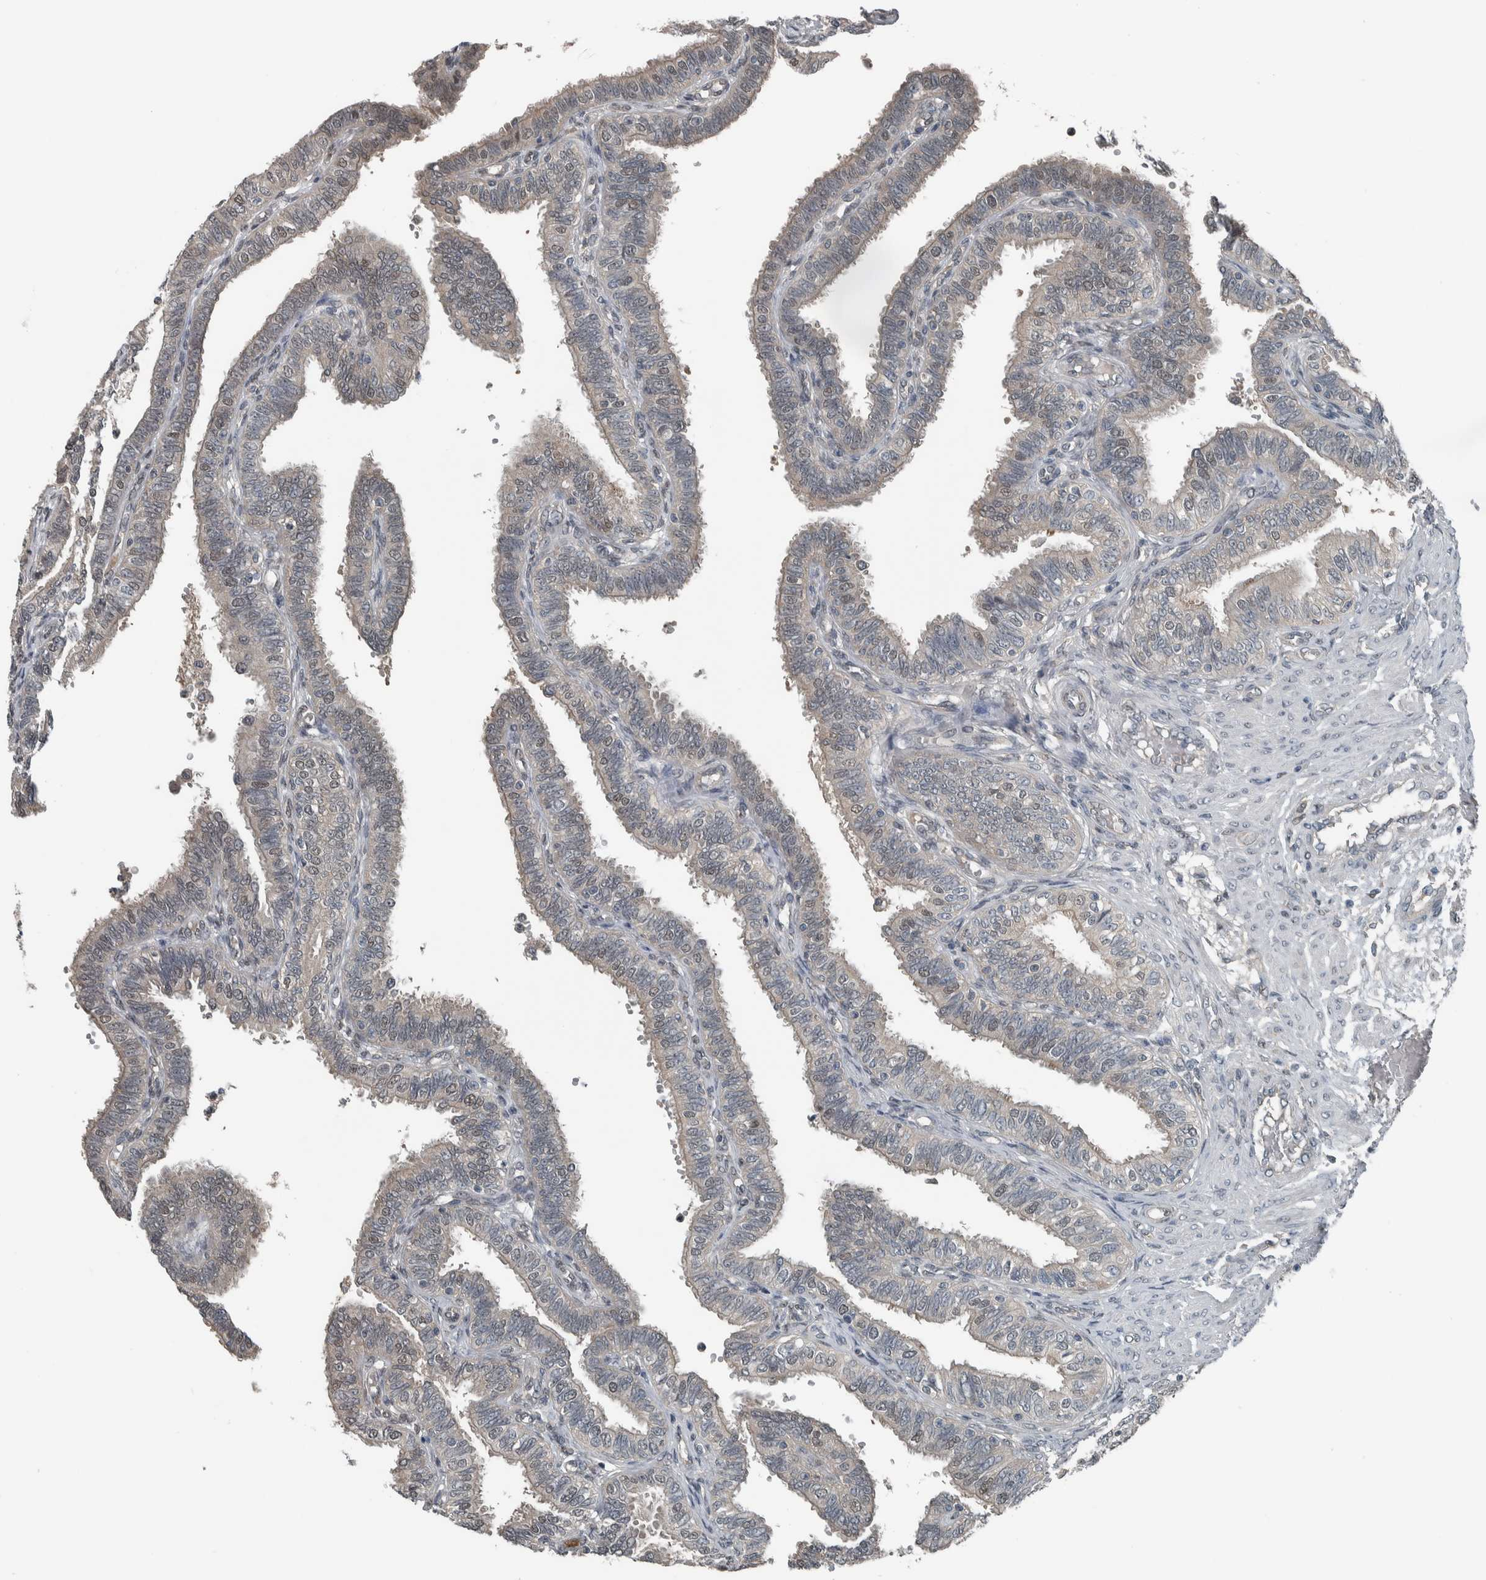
{"staining": {"intensity": "weak", "quantity": "<25%", "location": "cytoplasmic/membranous"}, "tissue": "fallopian tube", "cell_type": "Glandular cells", "image_type": "normal", "snomed": [{"axis": "morphology", "description": "Normal tissue, NOS"}, {"axis": "topography", "description": "Fallopian tube"}, {"axis": "topography", "description": "Placenta"}], "caption": "A high-resolution image shows immunohistochemistry staining of normal fallopian tube, which reveals no significant staining in glandular cells.", "gene": "ALAD", "patient": {"sex": "female", "age": 34}}